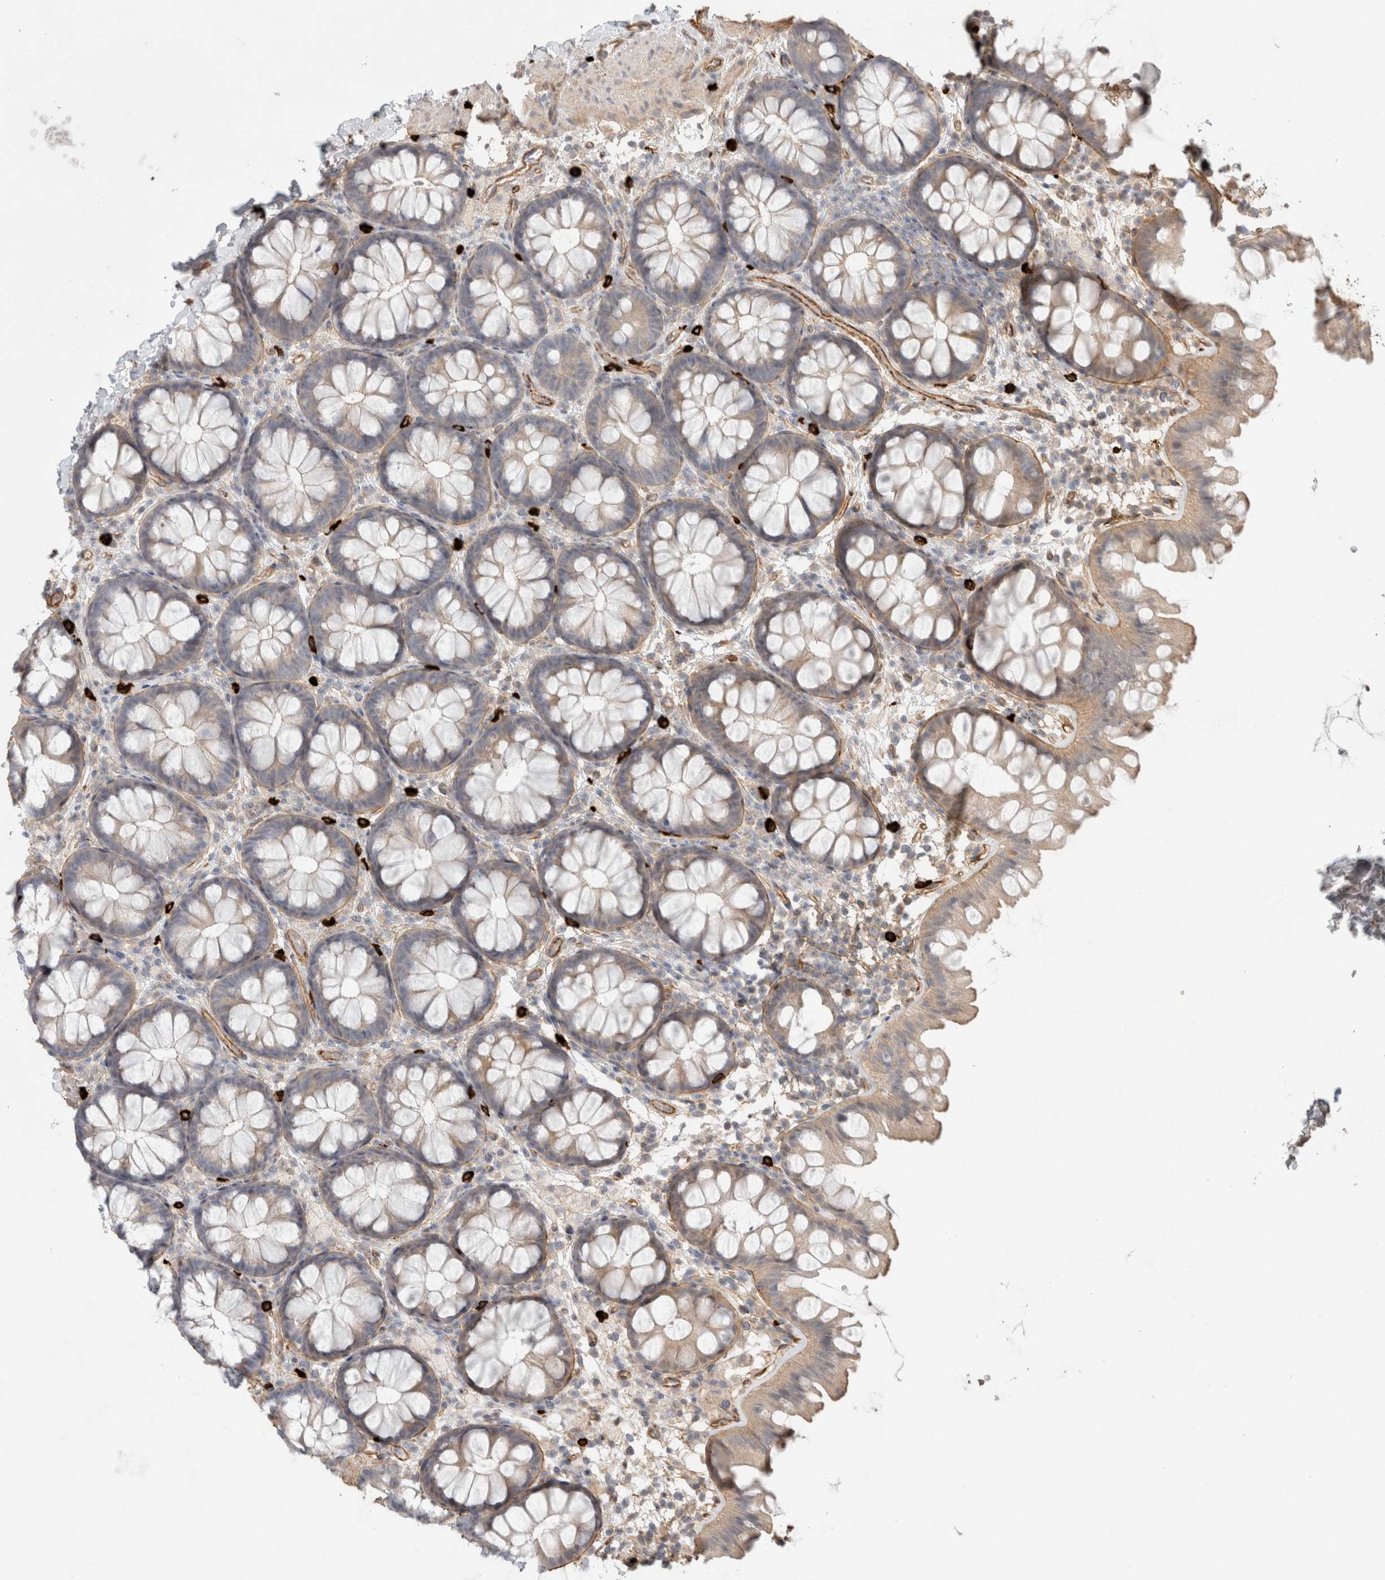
{"staining": {"intensity": "moderate", "quantity": ">75%", "location": "cytoplasmic/membranous"}, "tissue": "colon", "cell_type": "Endothelial cells", "image_type": "normal", "snomed": [{"axis": "morphology", "description": "Normal tissue, NOS"}, {"axis": "topography", "description": "Colon"}], "caption": "DAB immunohistochemical staining of normal colon exhibits moderate cytoplasmic/membranous protein positivity in about >75% of endothelial cells.", "gene": "HSPG2", "patient": {"sex": "female", "age": 62}}